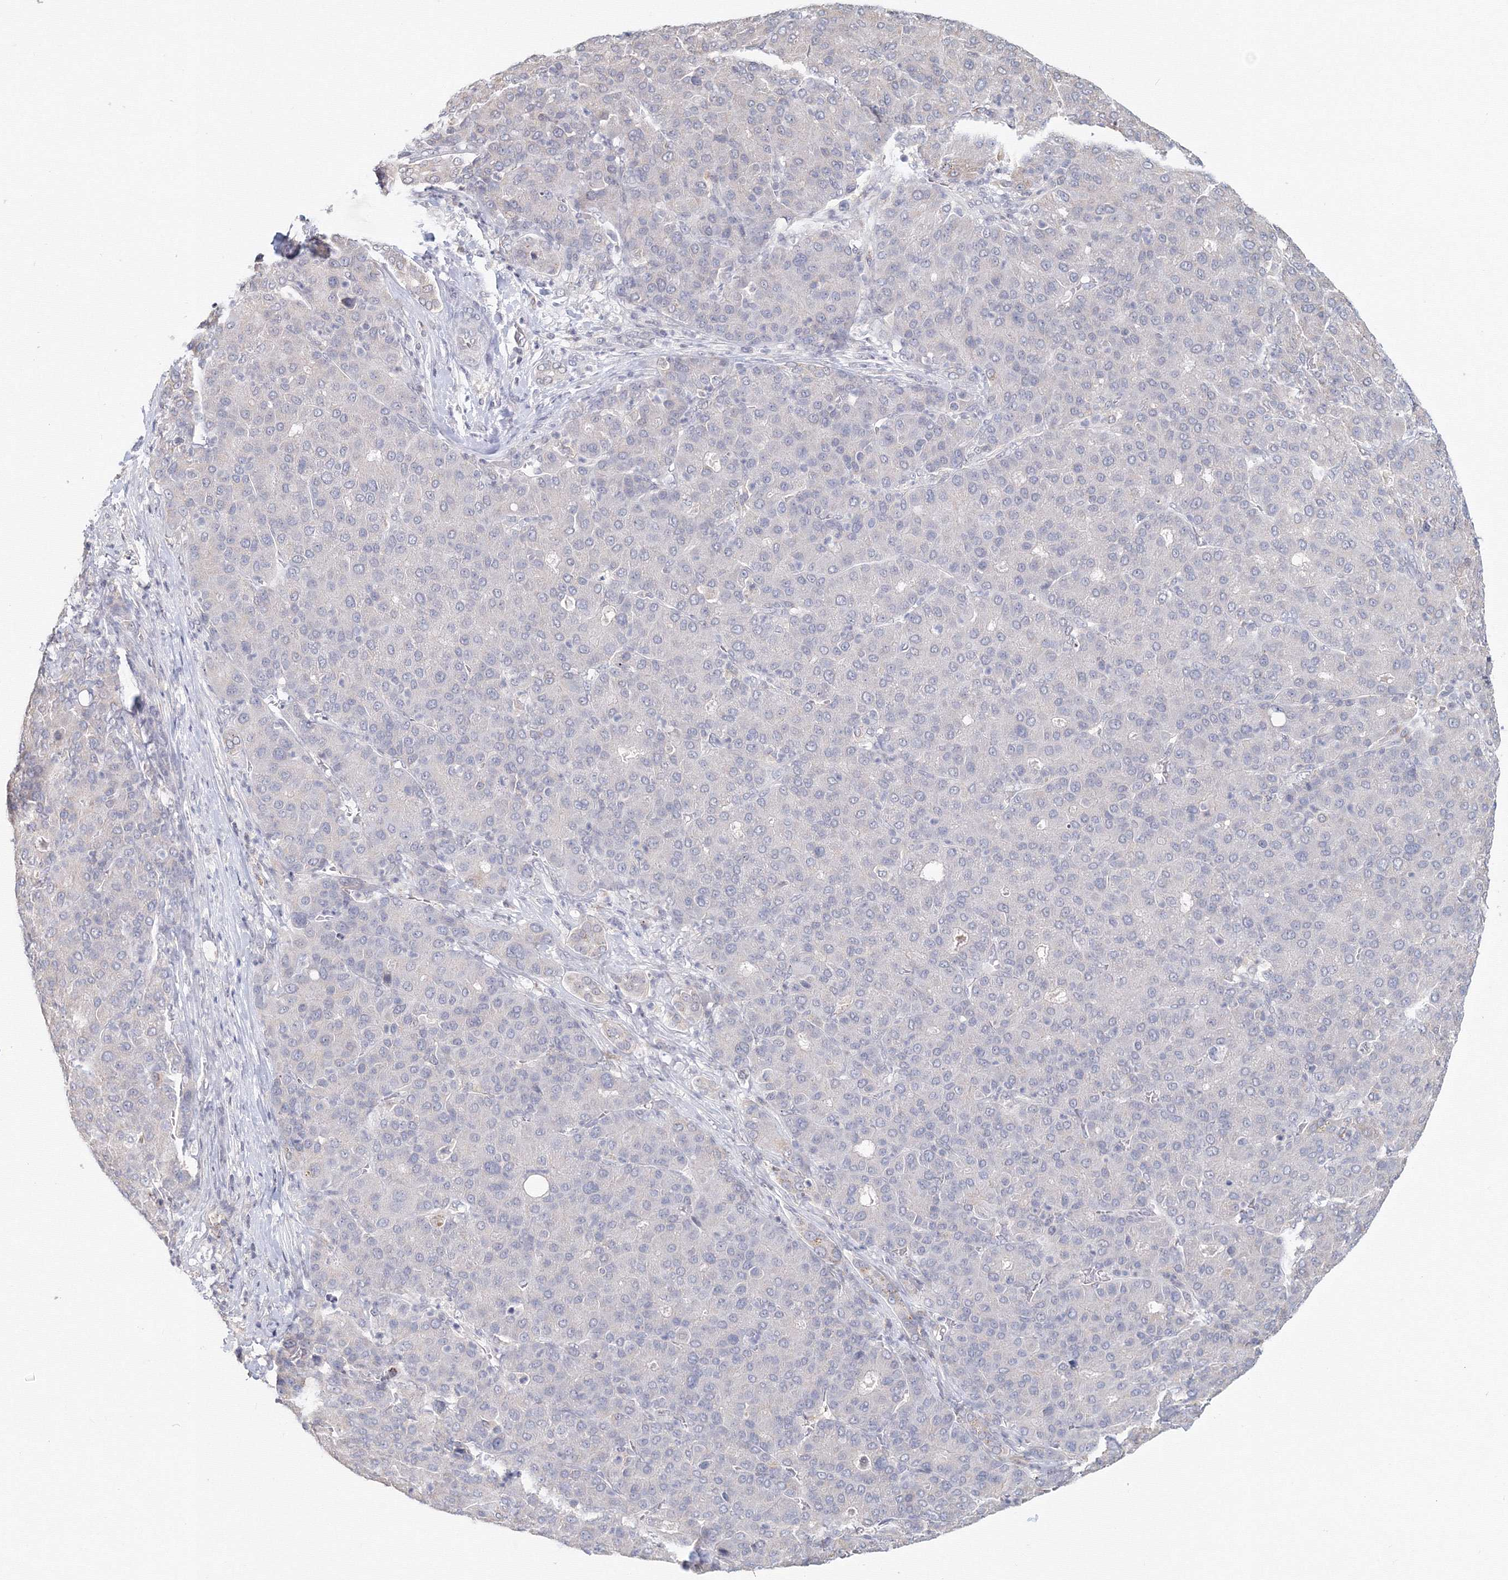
{"staining": {"intensity": "negative", "quantity": "none", "location": "none"}, "tissue": "liver cancer", "cell_type": "Tumor cells", "image_type": "cancer", "snomed": [{"axis": "morphology", "description": "Carcinoma, Hepatocellular, NOS"}, {"axis": "topography", "description": "Liver"}], "caption": "Hepatocellular carcinoma (liver) stained for a protein using immunohistochemistry displays no positivity tumor cells.", "gene": "SLC7A7", "patient": {"sex": "male", "age": 65}}